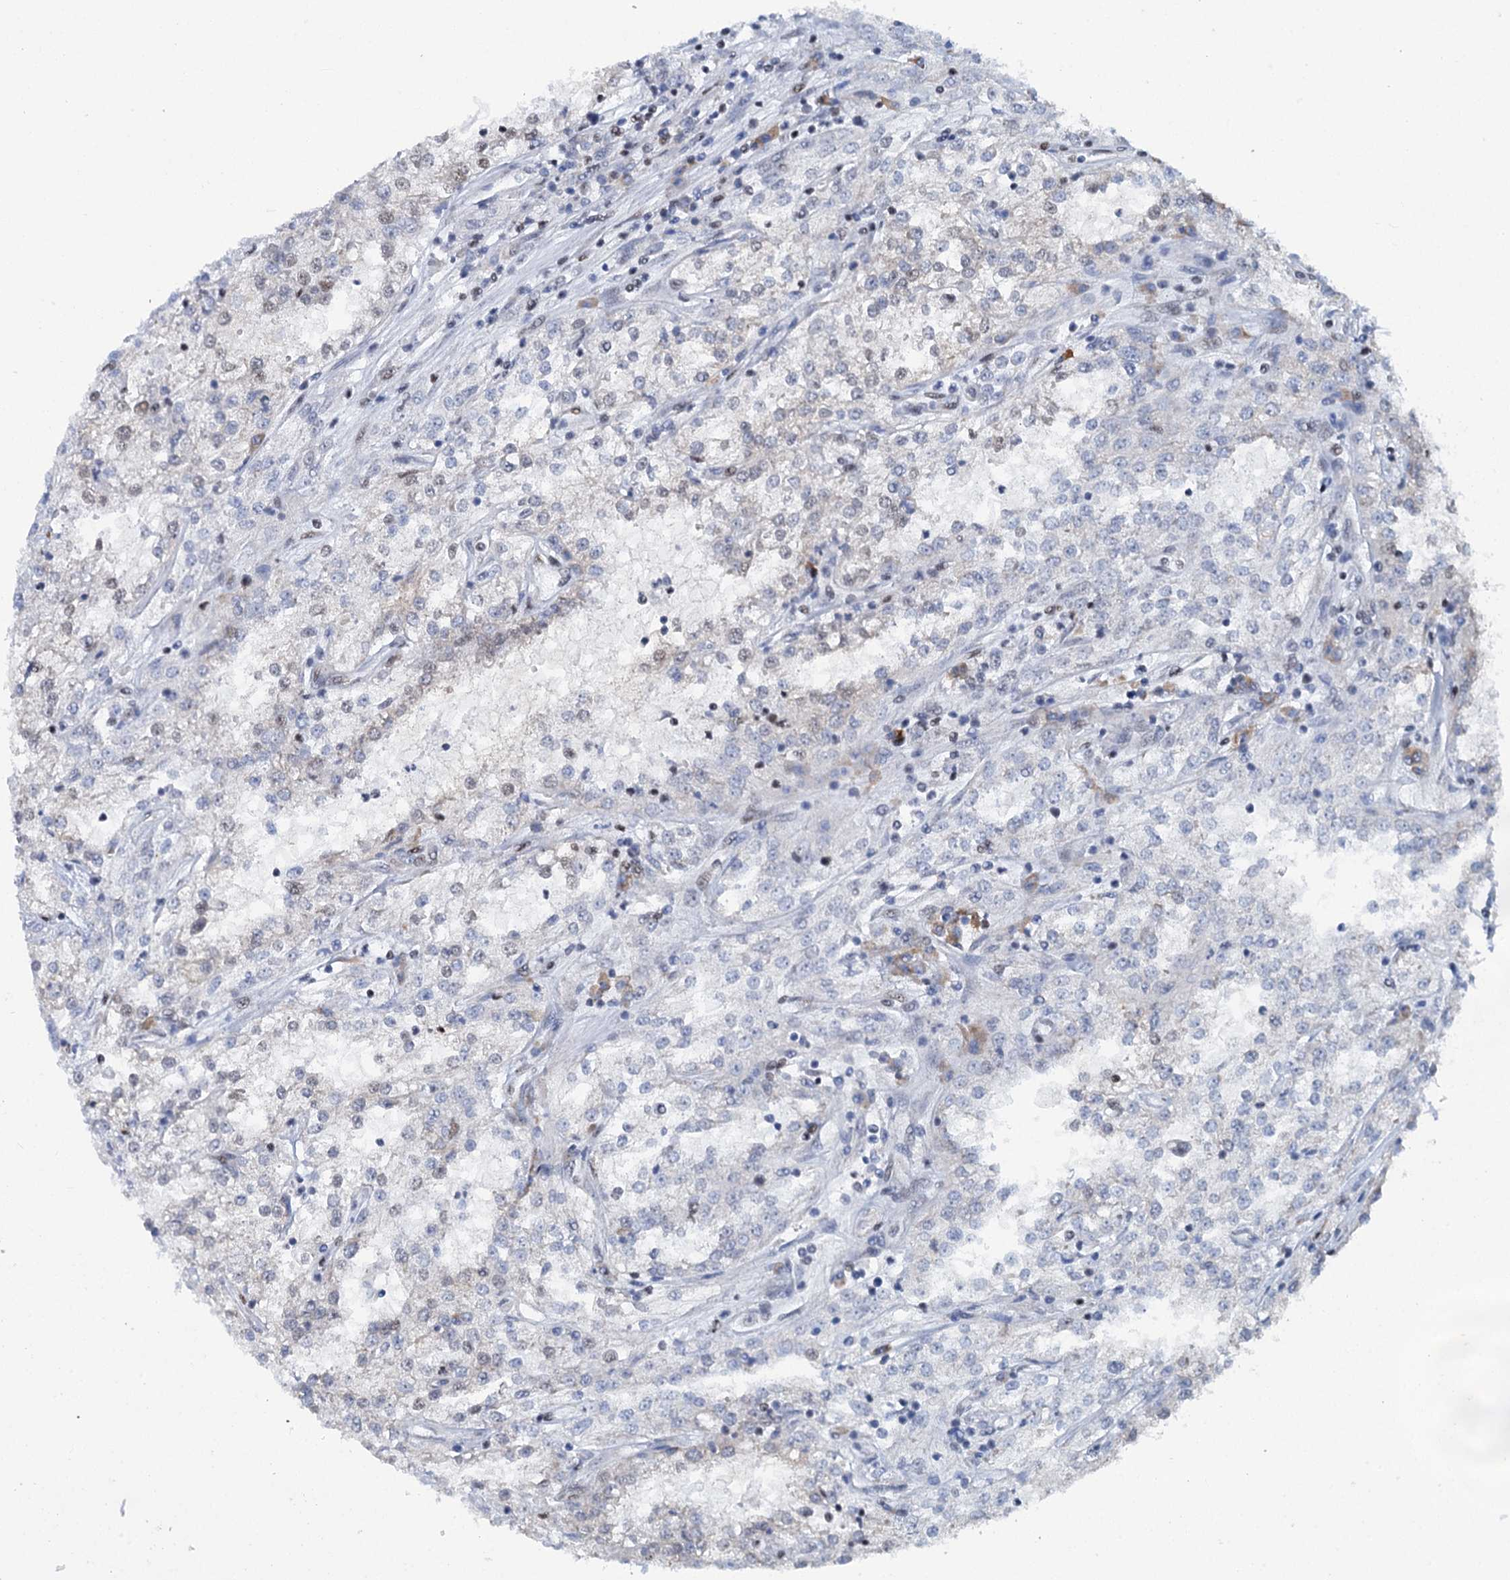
{"staining": {"intensity": "weak", "quantity": "<25%", "location": "nuclear"}, "tissue": "renal cancer", "cell_type": "Tumor cells", "image_type": "cancer", "snomed": [{"axis": "morphology", "description": "Adenocarcinoma, NOS"}, {"axis": "topography", "description": "Kidney"}], "caption": "The immunohistochemistry image has no significant positivity in tumor cells of renal adenocarcinoma tissue.", "gene": "SREK1", "patient": {"sex": "female", "age": 52}}